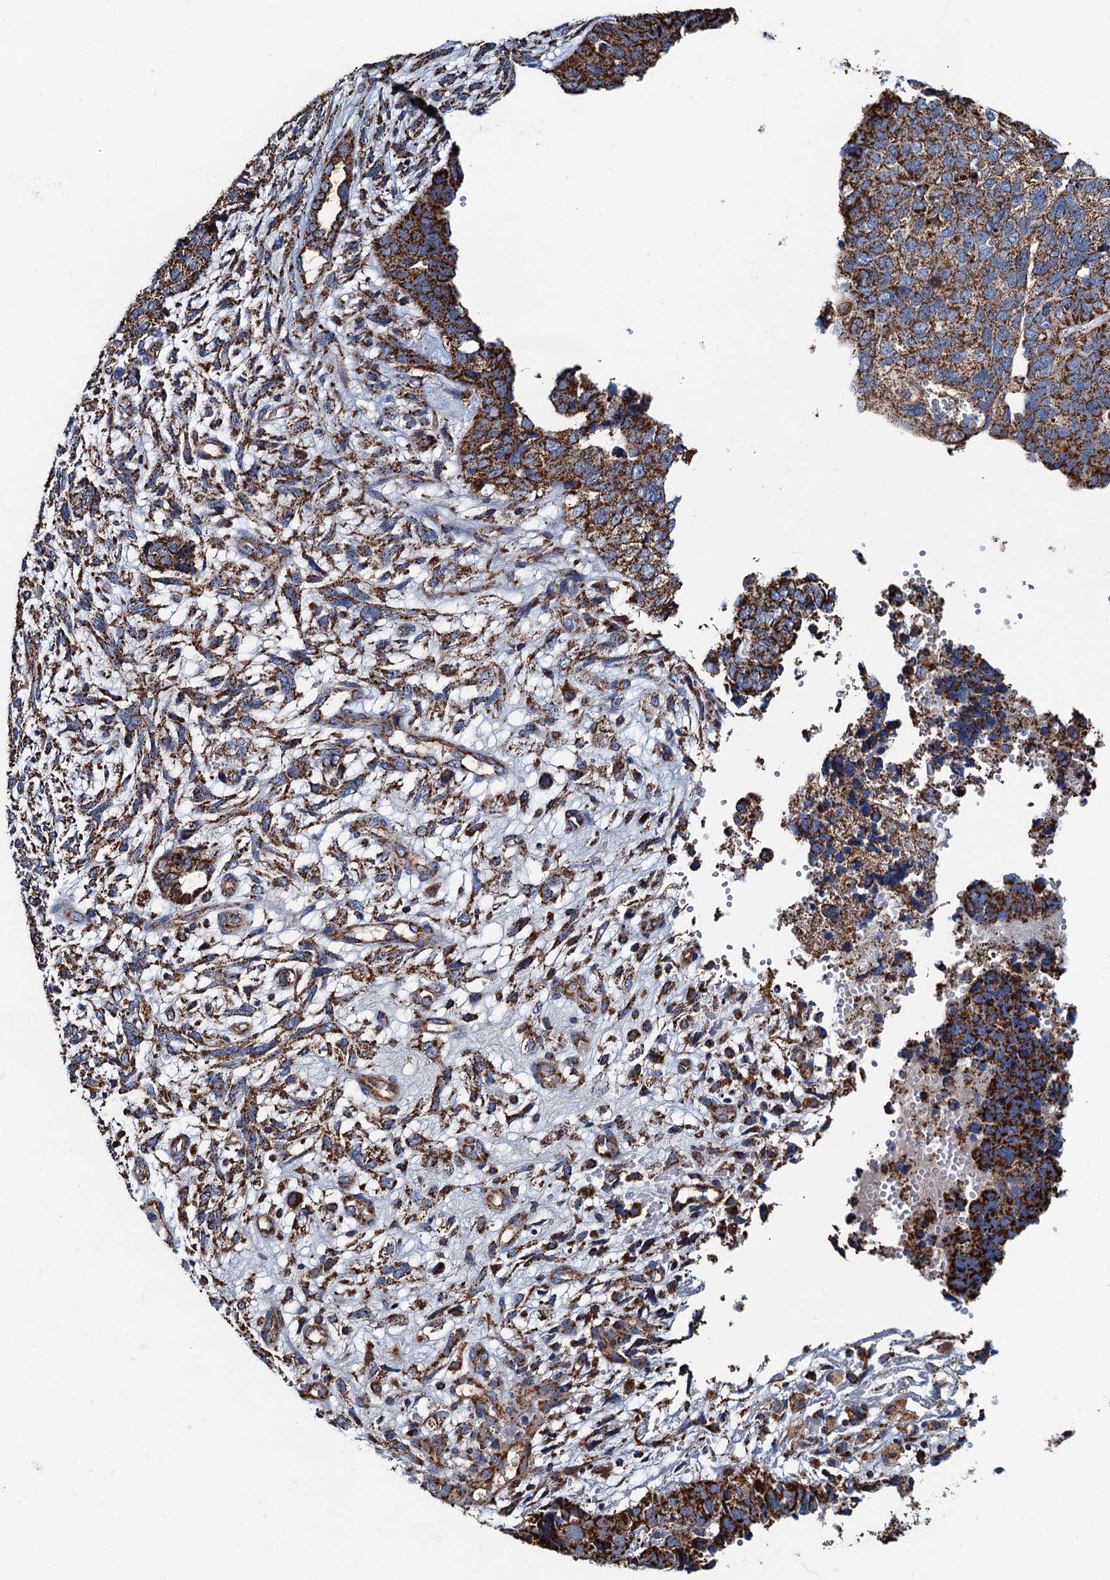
{"staining": {"intensity": "strong", "quantity": ">75%", "location": "cytoplasmic/membranous"}, "tissue": "cervical cancer", "cell_type": "Tumor cells", "image_type": "cancer", "snomed": [{"axis": "morphology", "description": "Squamous cell carcinoma, NOS"}, {"axis": "topography", "description": "Cervix"}], "caption": "Strong cytoplasmic/membranous protein positivity is appreciated in about >75% of tumor cells in cervical cancer (squamous cell carcinoma).", "gene": "AAGAB", "patient": {"sex": "female", "age": 63}}